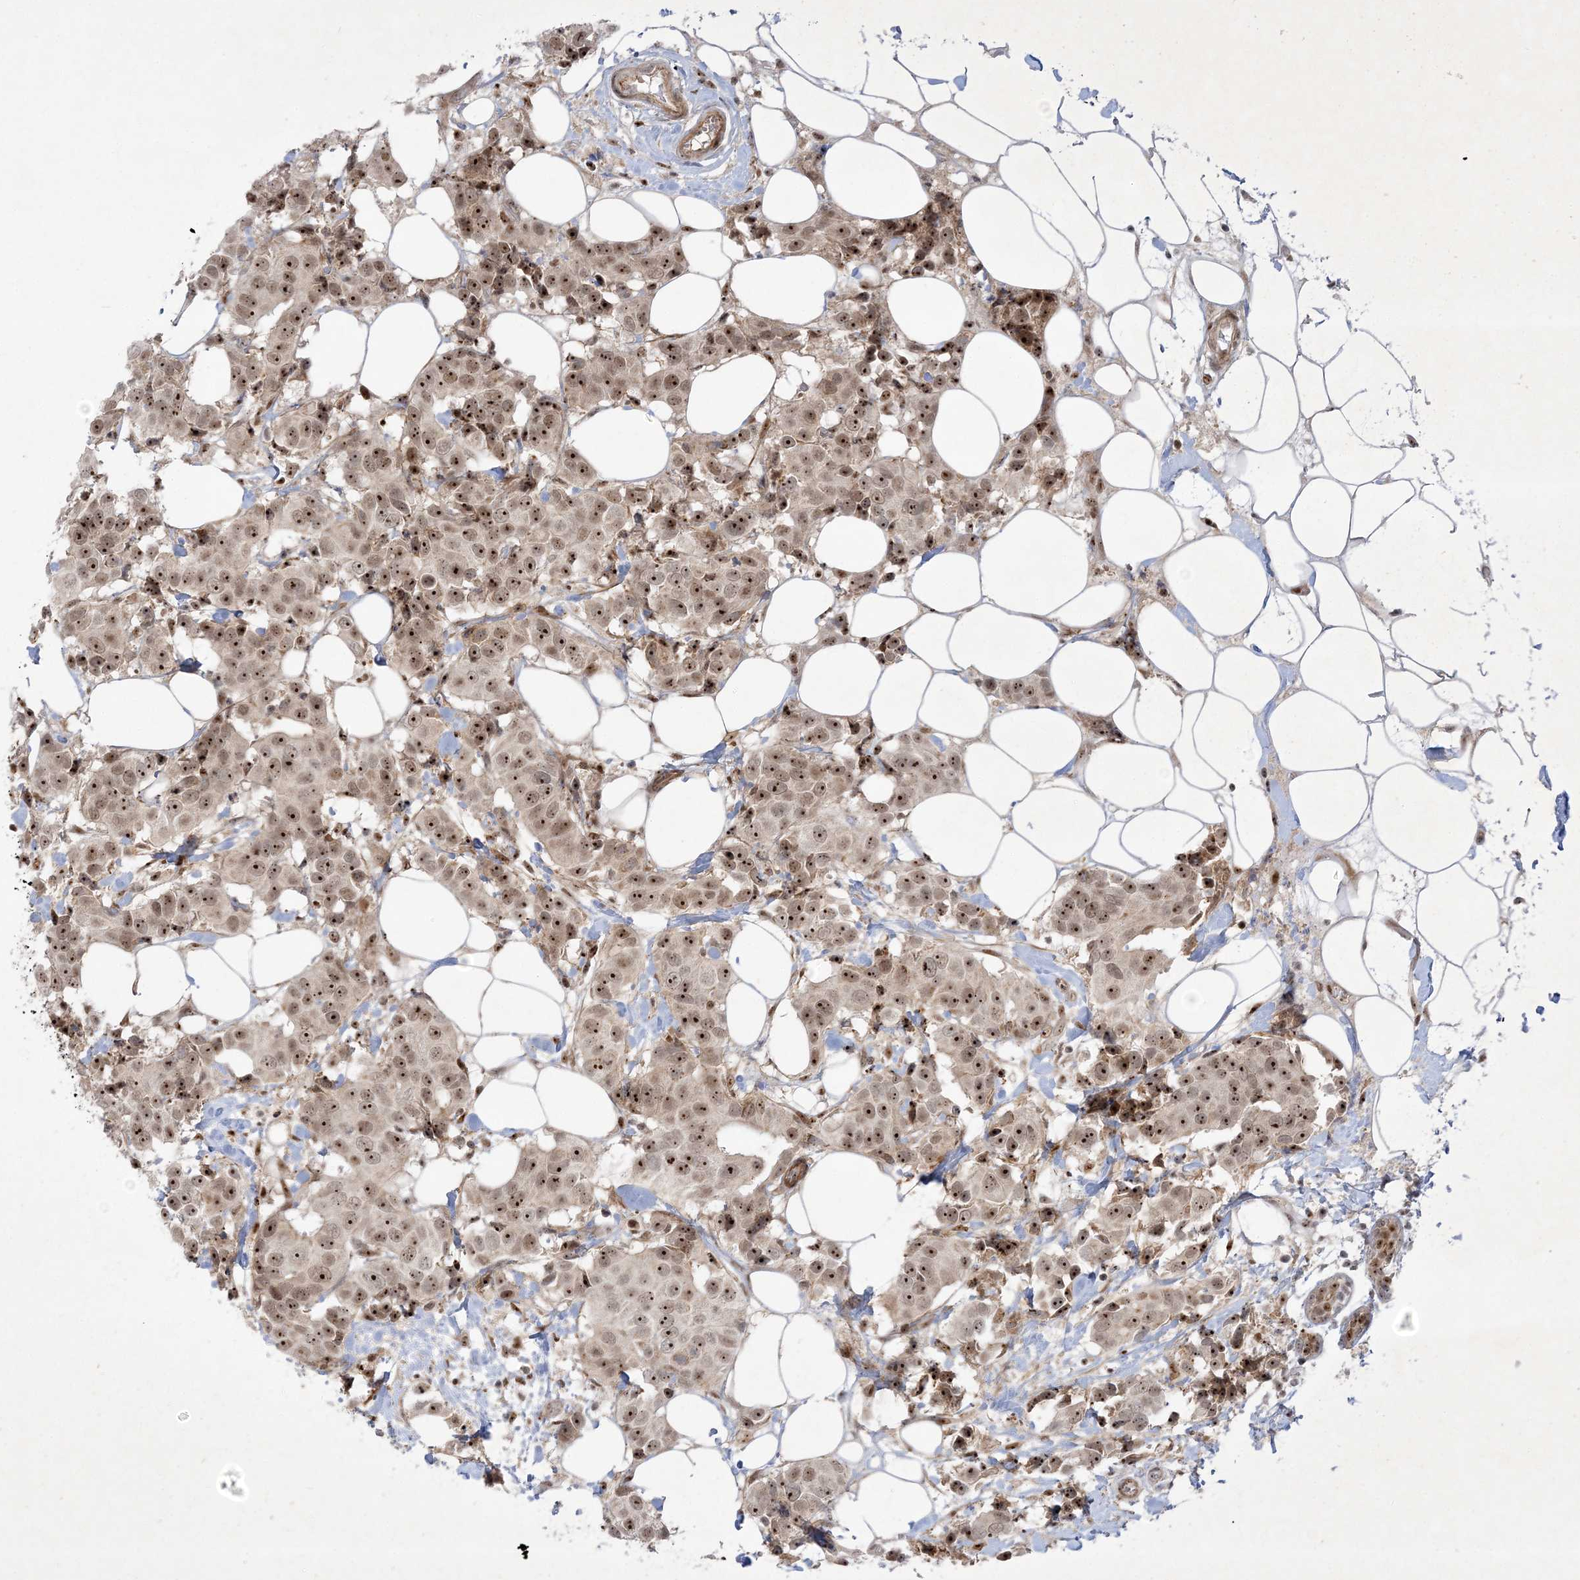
{"staining": {"intensity": "strong", "quantity": ">75%", "location": "cytoplasmic/membranous,nuclear"}, "tissue": "breast cancer", "cell_type": "Tumor cells", "image_type": "cancer", "snomed": [{"axis": "morphology", "description": "Normal tissue, NOS"}, {"axis": "morphology", "description": "Duct carcinoma"}, {"axis": "topography", "description": "Breast"}], "caption": "DAB (3,3'-diaminobenzidine) immunohistochemical staining of human breast cancer shows strong cytoplasmic/membranous and nuclear protein staining in about >75% of tumor cells.", "gene": "NPM3", "patient": {"sex": "female", "age": 39}}